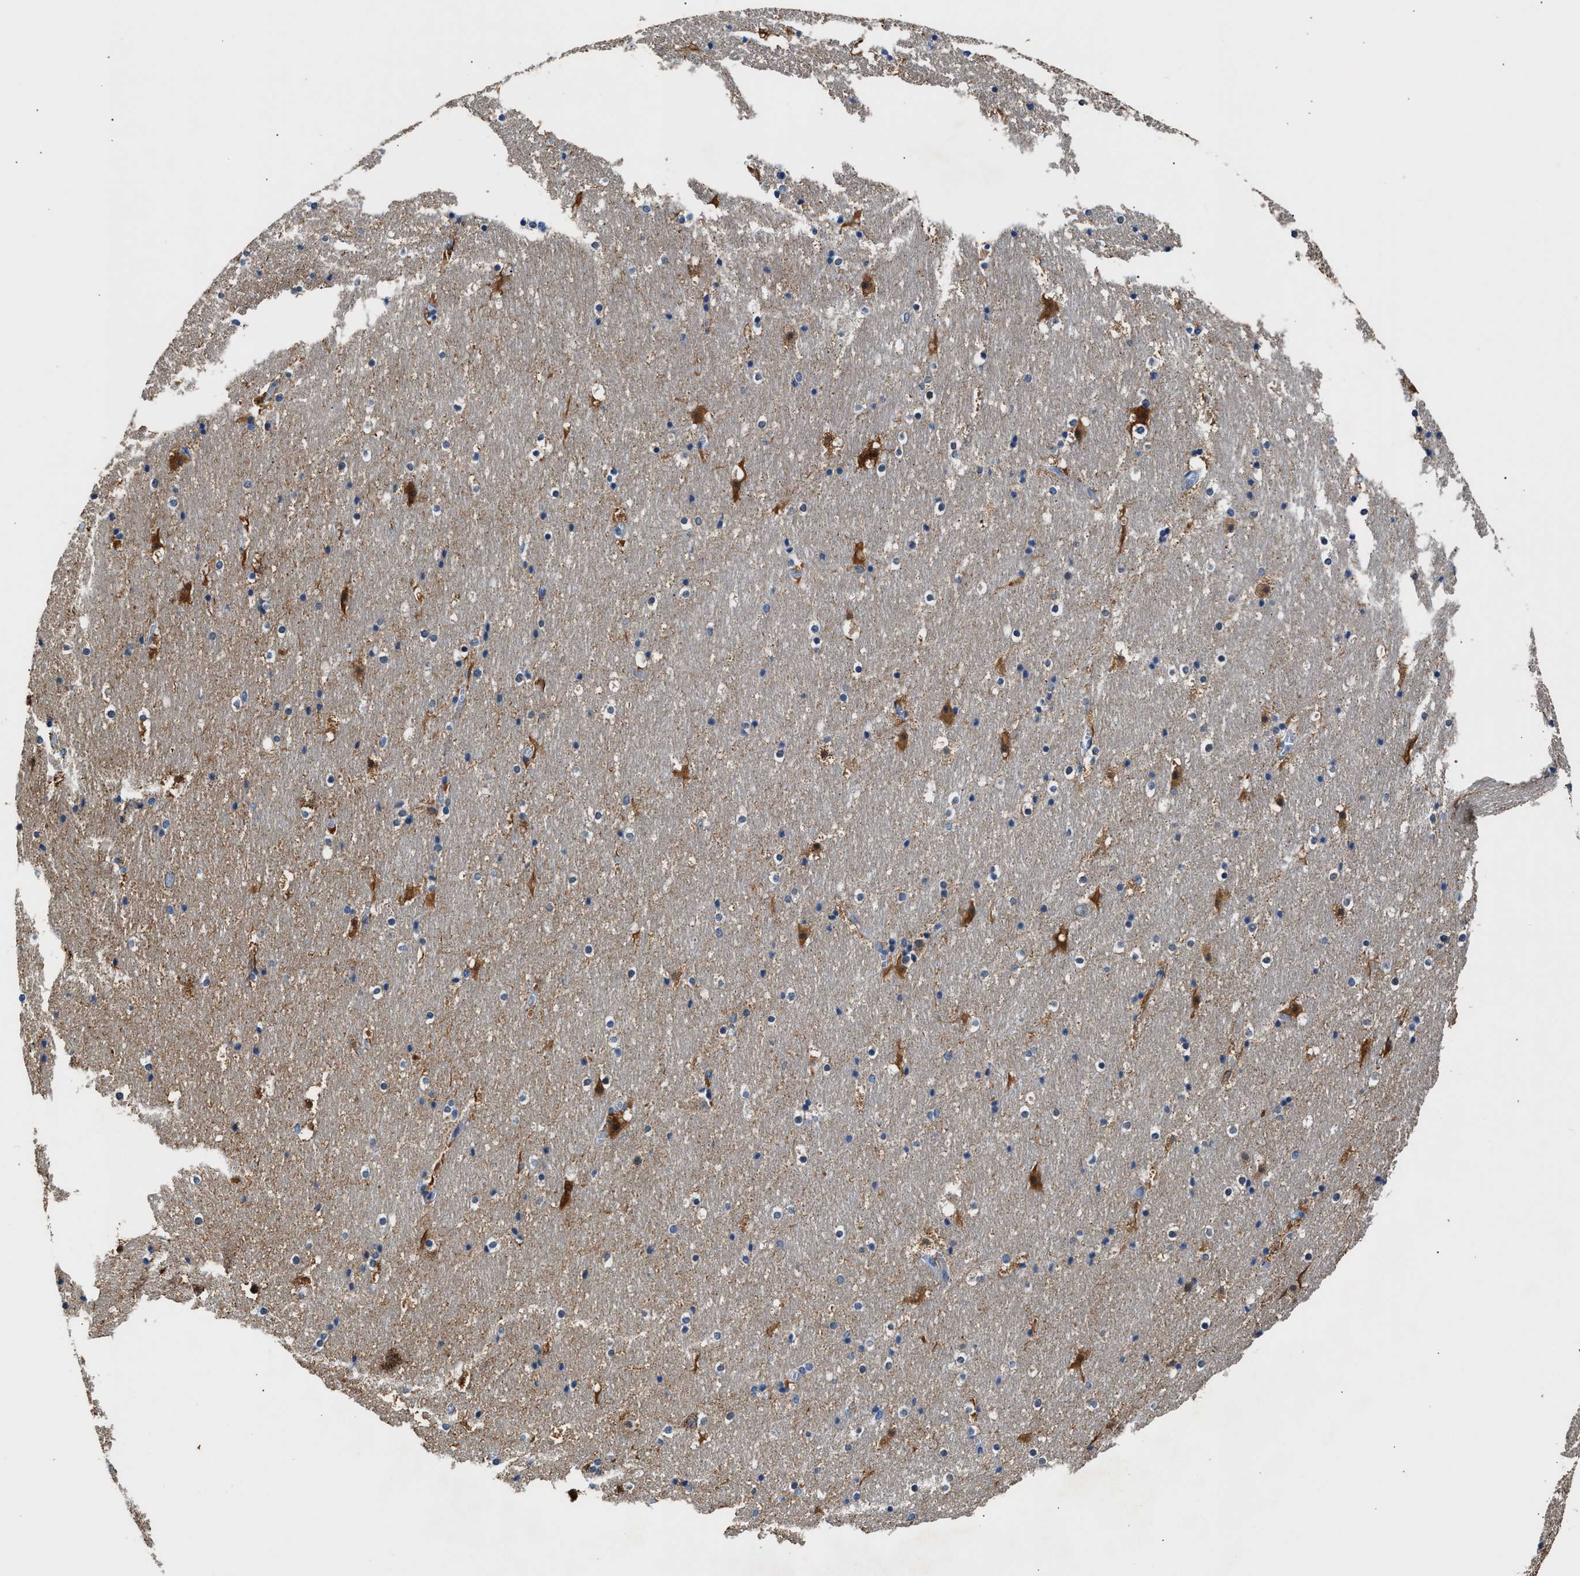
{"staining": {"intensity": "weak", "quantity": "<25%", "location": "cytoplasmic/membranous"}, "tissue": "hippocampus", "cell_type": "Glial cells", "image_type": "normal", "snomed": [{"axis": "morphology", "description": "Normal tissue, NOS"}, {"axis": "topography", "description": "Hippocampus"}], "caption": "IHC of unremarkable human hippocampus reveals no staining in glial cells. The staining was performed using DAB (3,3'-diaminobenzidine) to visualize the protein expression in brown, while the nuclei were stained in blue with hematoxylin (Magnification: 20x).", "gene": "TUT7", "patient": {"sex": "male", "age": 45}}